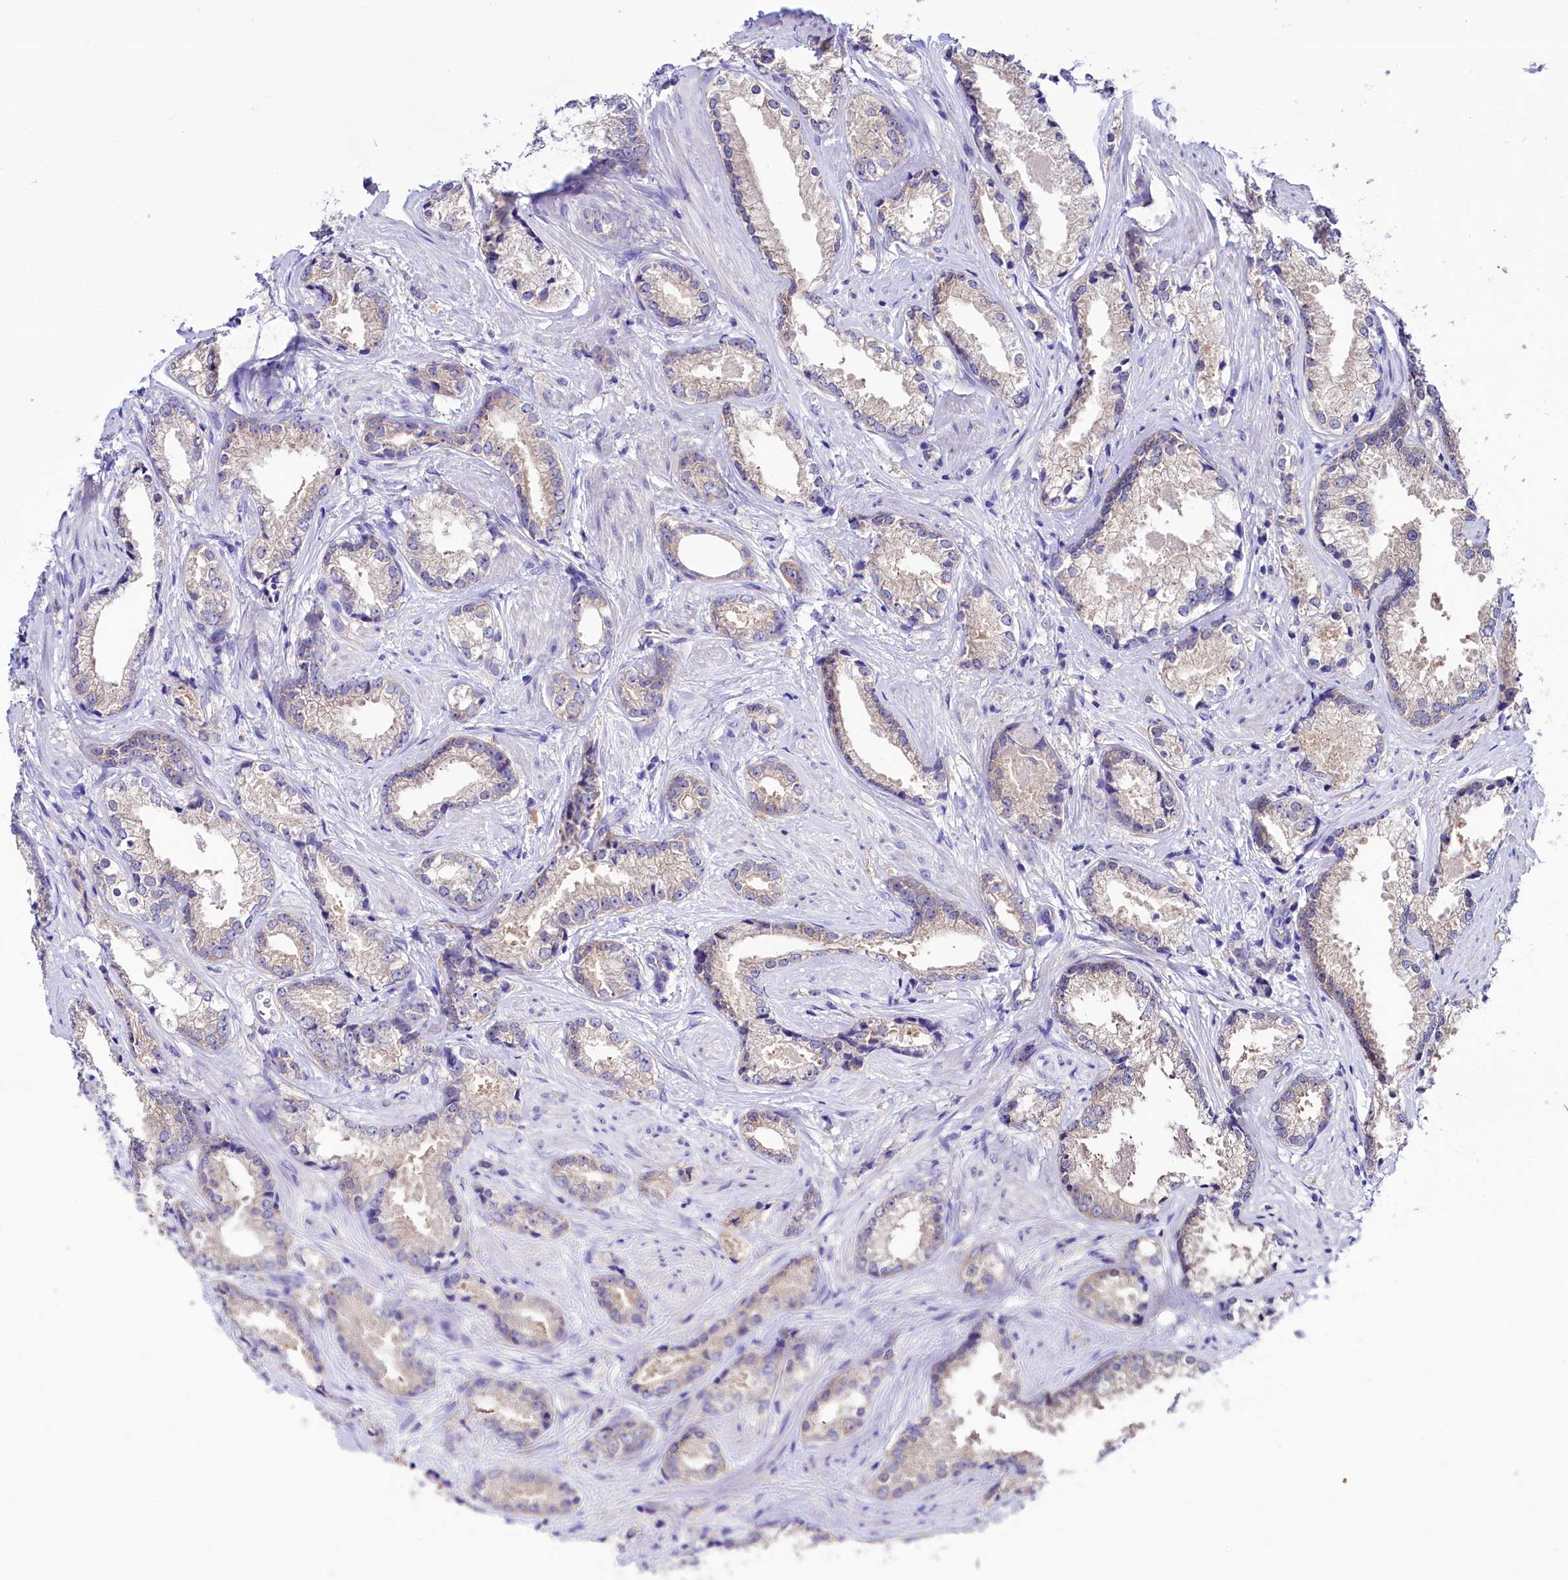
{"staining": {"intensity": "weak", "quantity": "<25%", "location": "cytoplasmic/membranous"}, "tissue": "prostate cancer", "cell_type": "Tumor cells", "image_type": "cancer", "snomed": [{"axis": "morphology", "description": "Adenocarcinoma, High grade"}, {"axis": "topography", "description": "Prostate"}], "caption": "This is an IHC micrograph of human prostate high-grade adenocarcinoma. There is no positivity in tumor cells.", "gene": "ABHD5", "patient": {"sex": "male", "age": 66}}